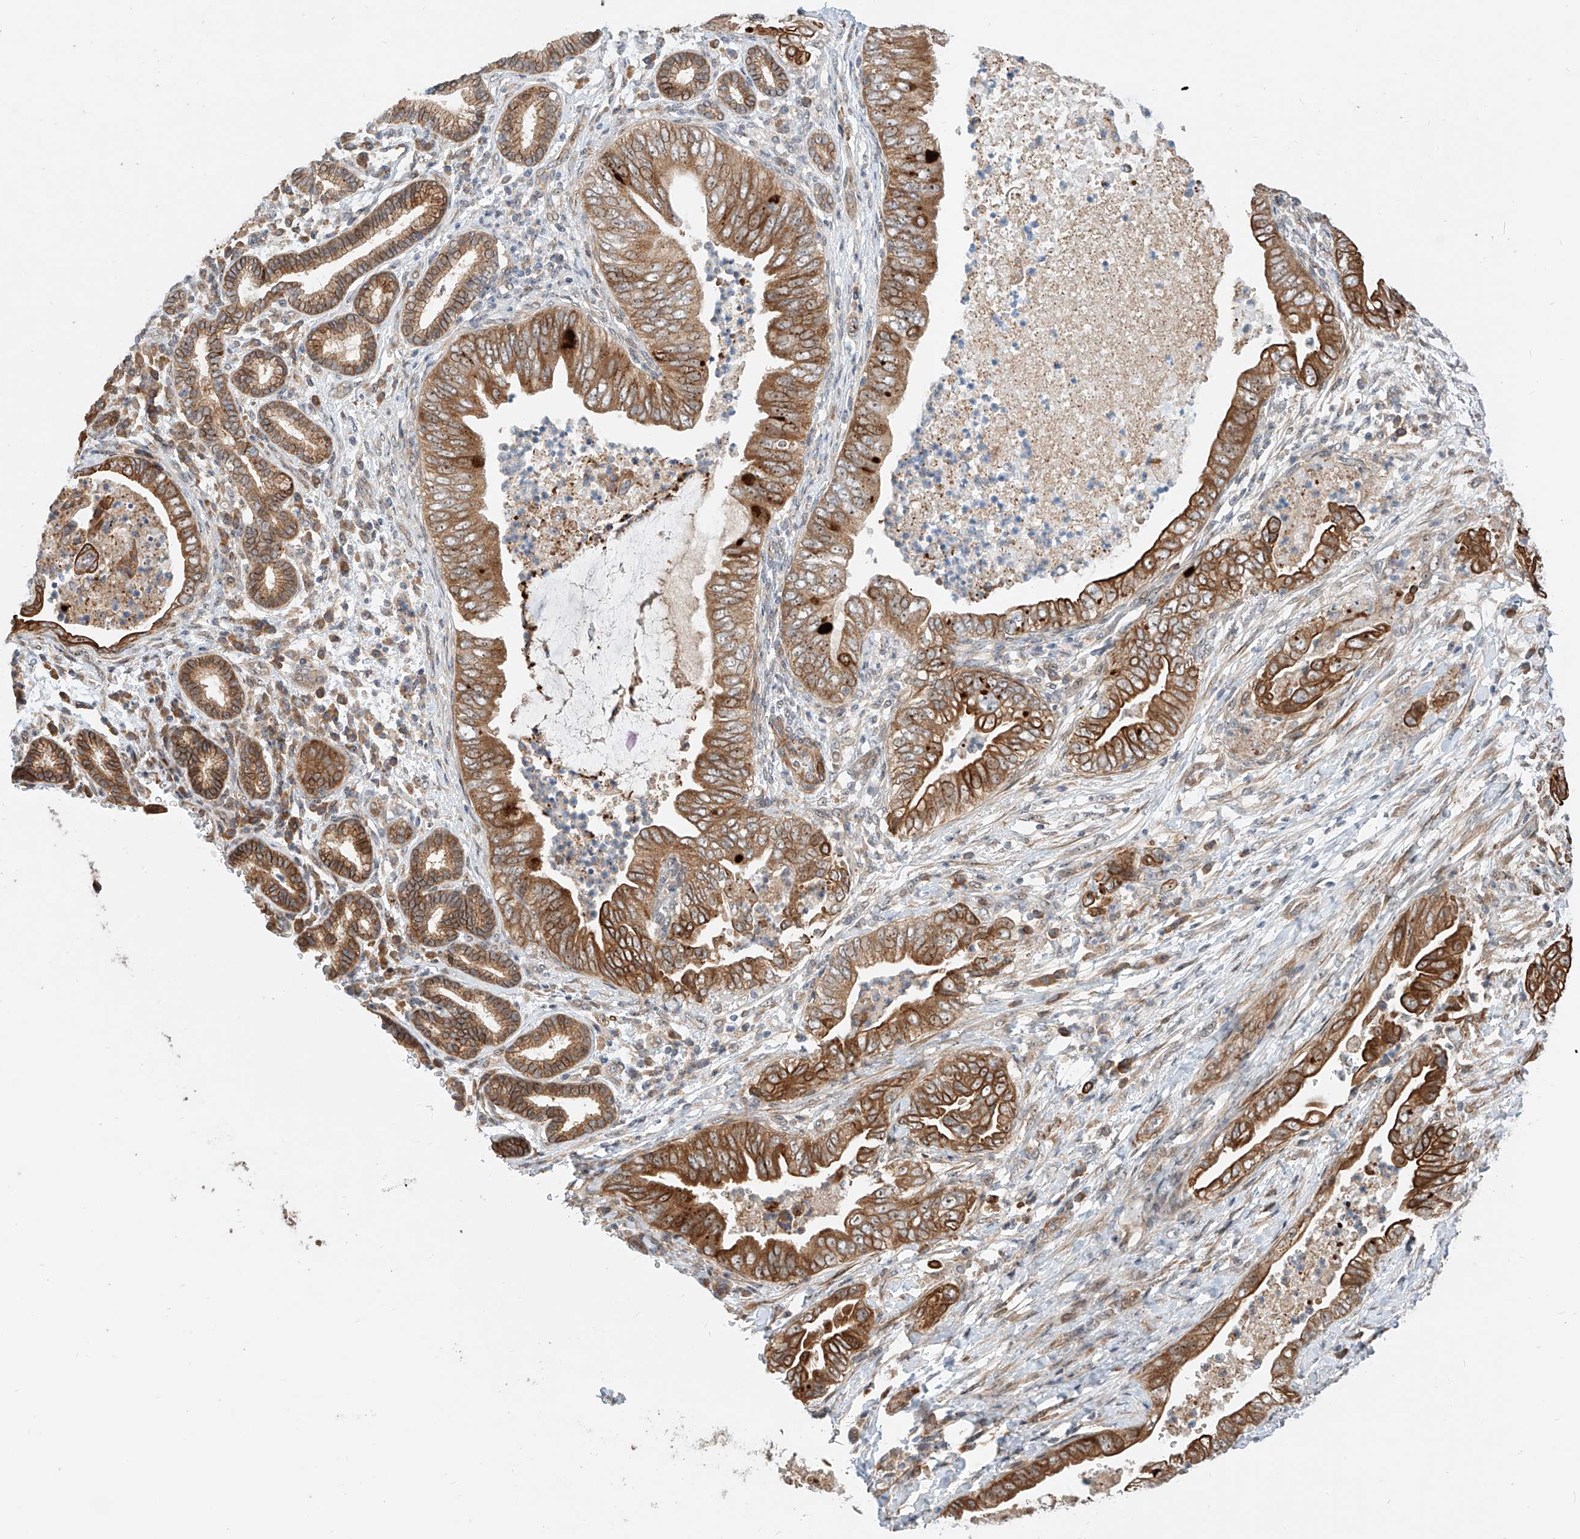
{"staining": {"intensity": "strong", "quantity": ">75%", "location": "cytoplasmic/membranous"}, "tissue": "pancreatic cancer", "cell_type": "Tumor cells", "image_type": "cancer", "snomed": [{"axis": "morphology", "description": "Adenocarcinoma, NOS"}, {"axis": "topography", "description": "Pancreas"}], "caption": "Protein expression analysis of human pancreatic adenocarcinoma reveals strong cytoplasmic/membranous staining in about >75% of tumor cells.", "gene": "CPAMD8", "patient": {"sex": "male", "age": 75}}